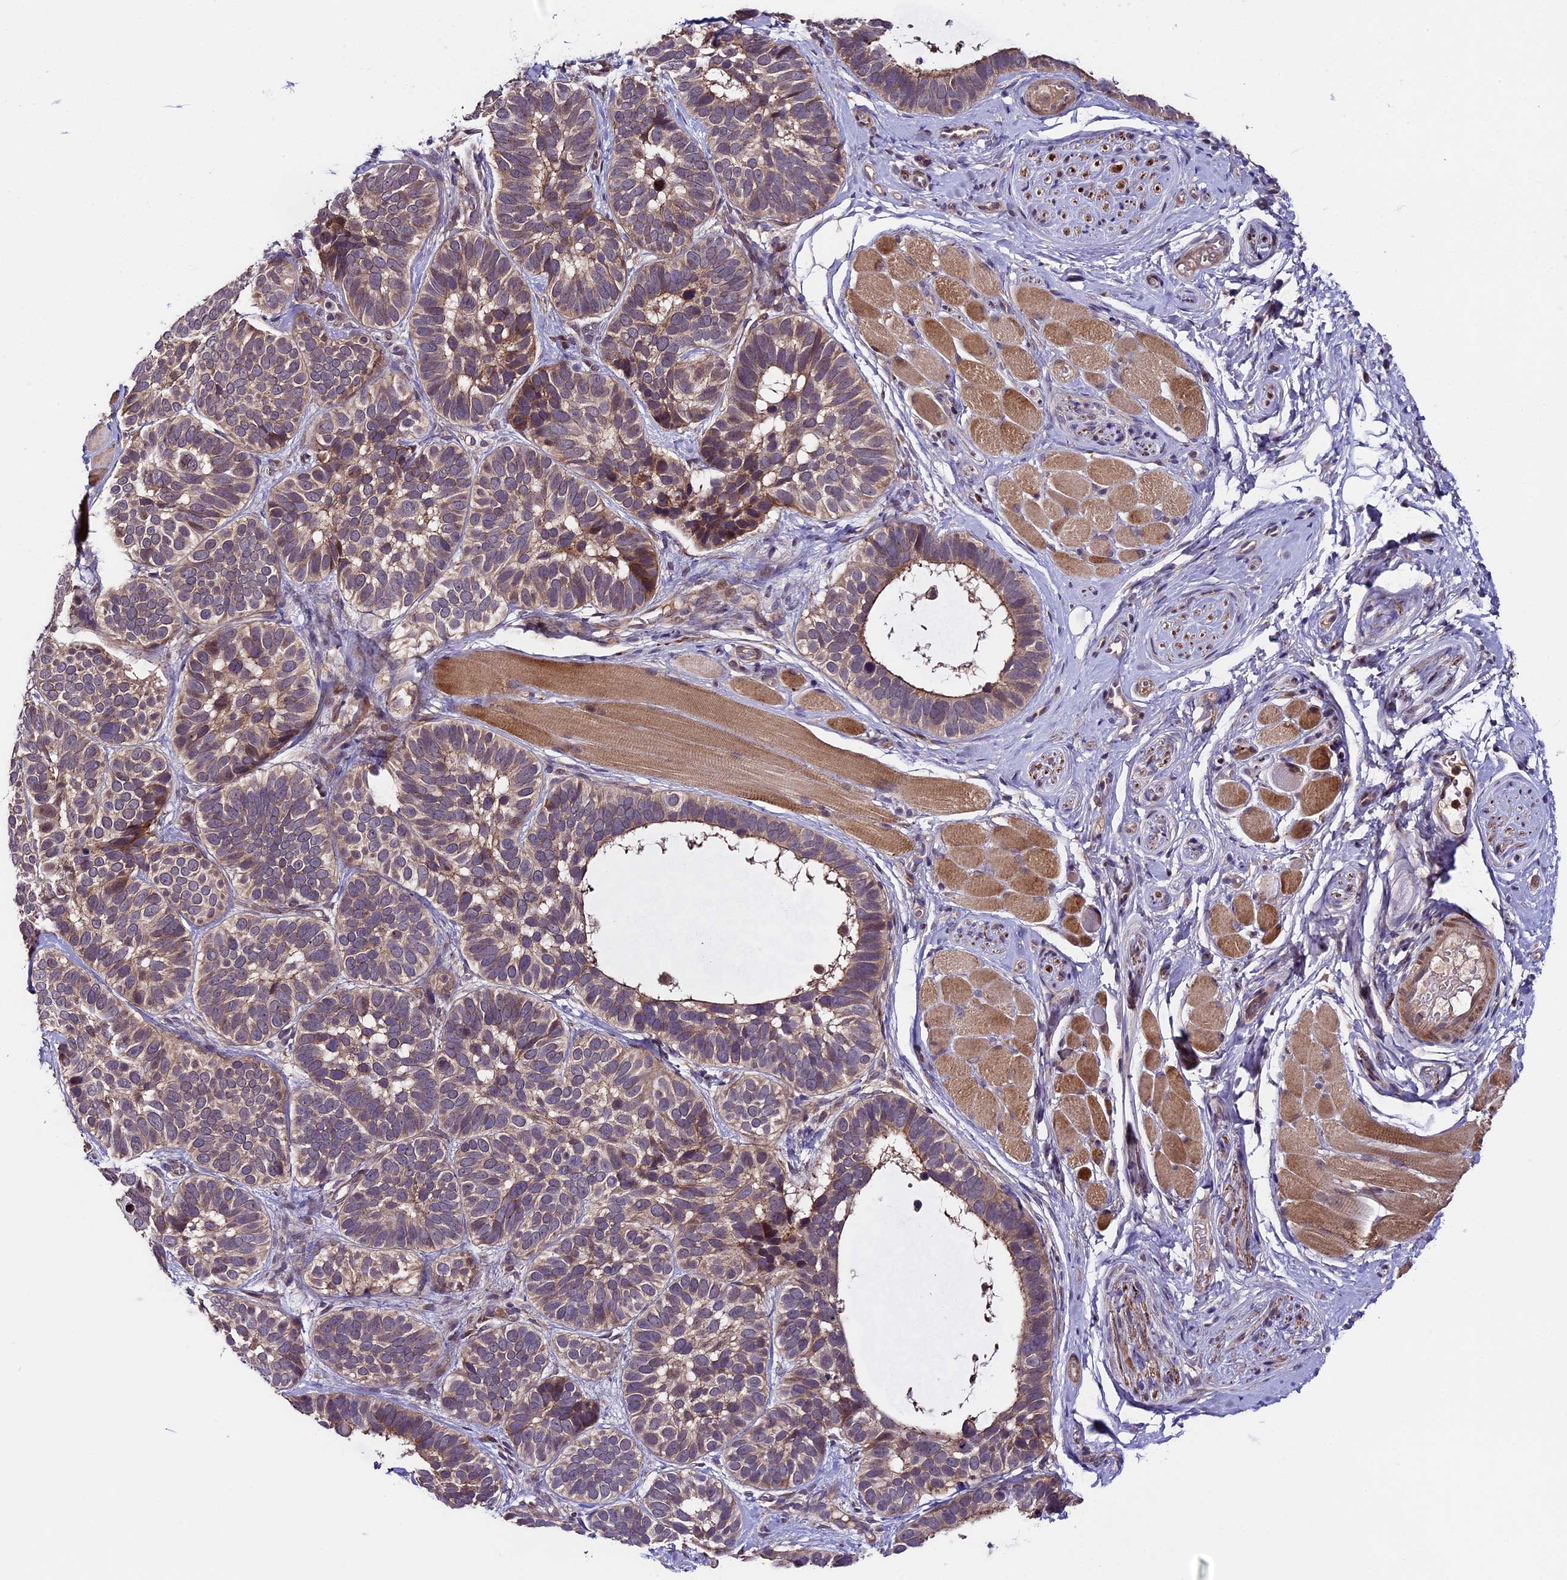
{"staining": {"intensity": "weak", "quantity": ">75%", "location": "cytoplasmic/membranous"}, "tissue": "skin cancer", "cell_type": "Tumor cells", "image_type": "cancer", "snomed": [{"axis": "morphology", "description": "Basal cell carcinoma"}, {"axis": "topography", "description": "Skin"}], "caption": "Tumor cells display weak cytoplasmic/membranous staining in approximately >75% of cells in skin cancer.", "gene": "SIPA1L3", "patient": {"sex": "male", "age": 62}}